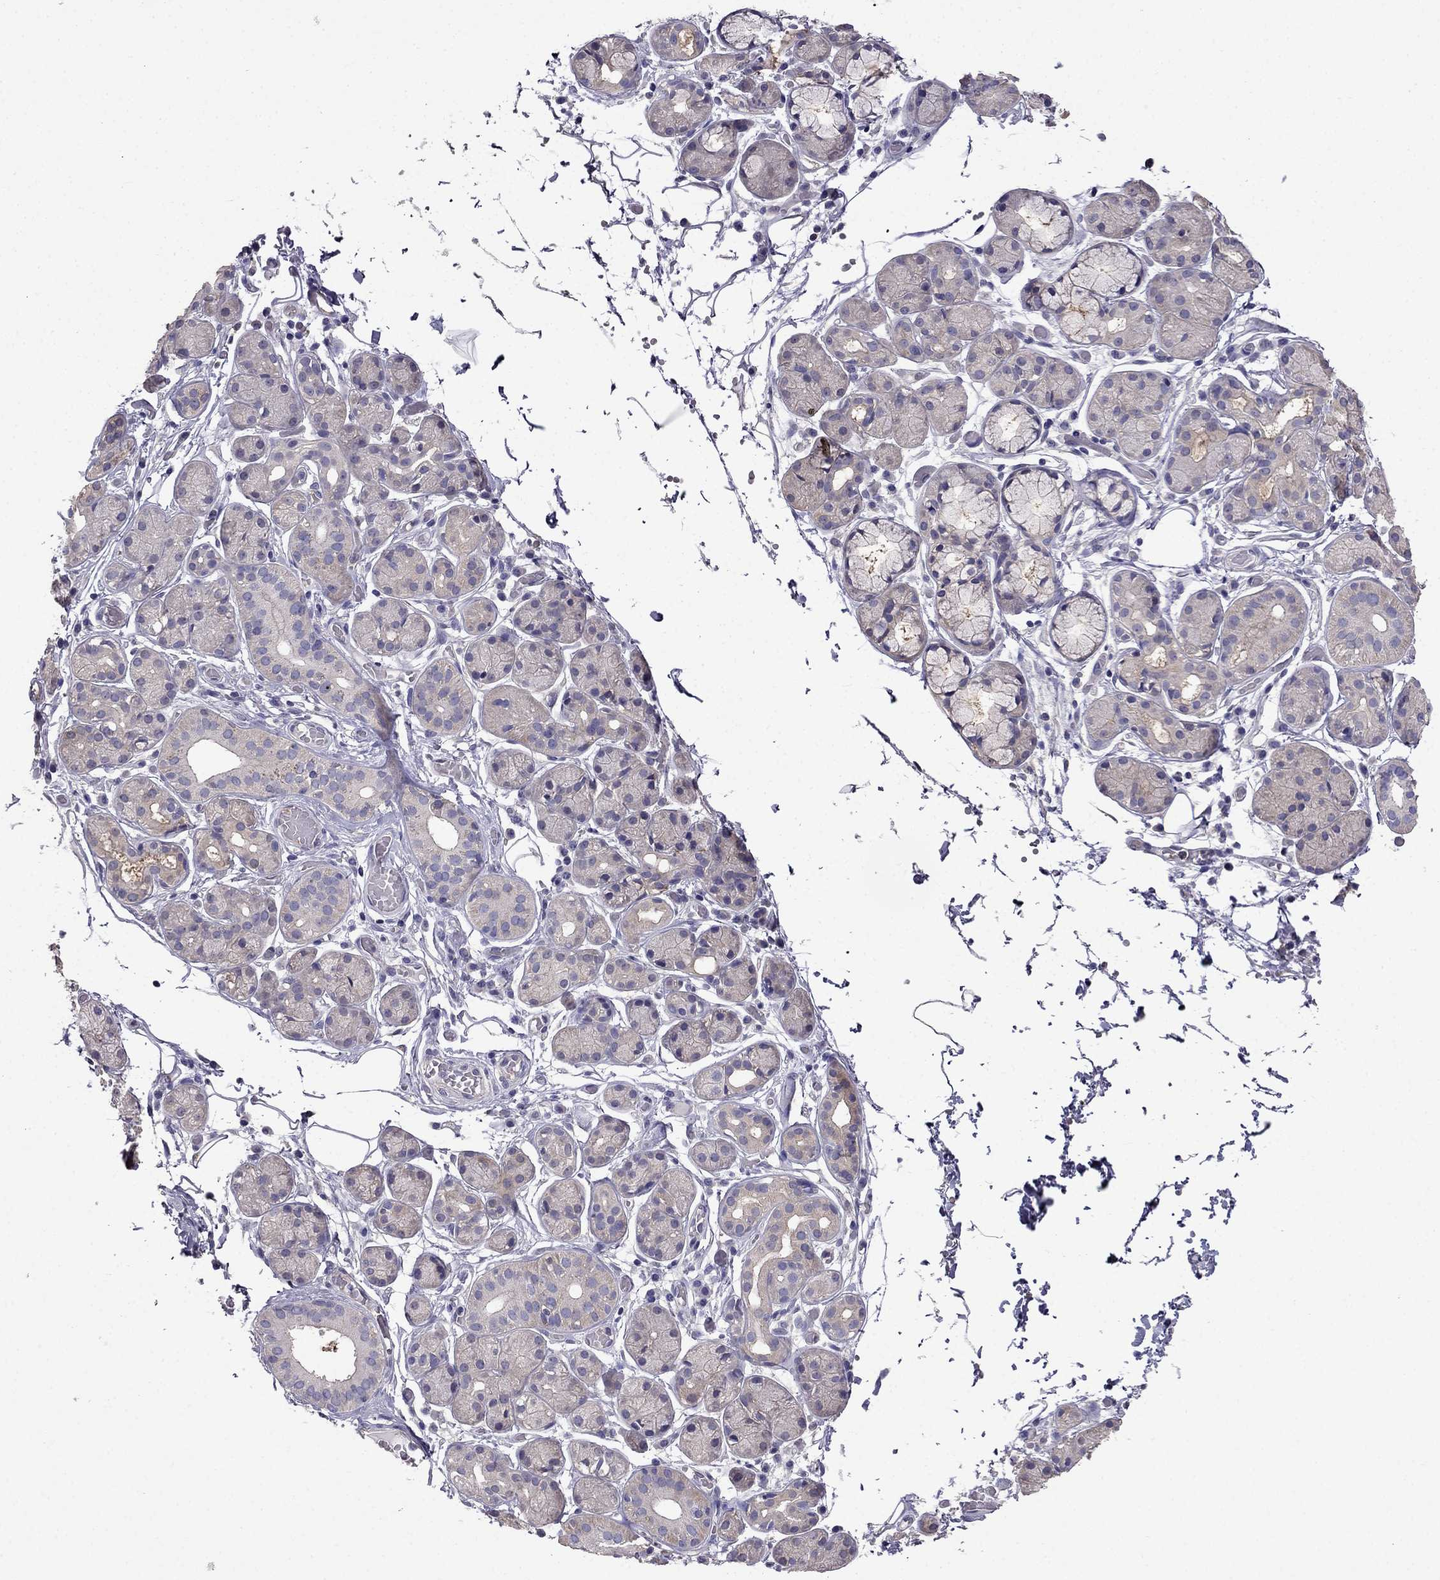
{"staining": {"intensity": "weak", "quantity": "25%-75%", "location": "cytoplasmic/membranous"}, "tissue": "salivary gland", "cell_type": "Glandular cells", "image_type": "normal", "snomed": [{"axis": "morphology", "description": "Normal tissue, NOS"}, {"axis": "topography", "description": "Salivary gland"}, {"axis": "topography", "description": "Peripheral nerve tissue"}], "caption": "Immunohistochemistry (IHC) micrograph of normal human salivary gland stained for a protein (brown), which displays low levels of weak cytoplasmic/membranous positivity in approximately 25%-75% of glandular cells.", "gene": "SCNN1D", "patient": {"sex": "male", "age": 71}}